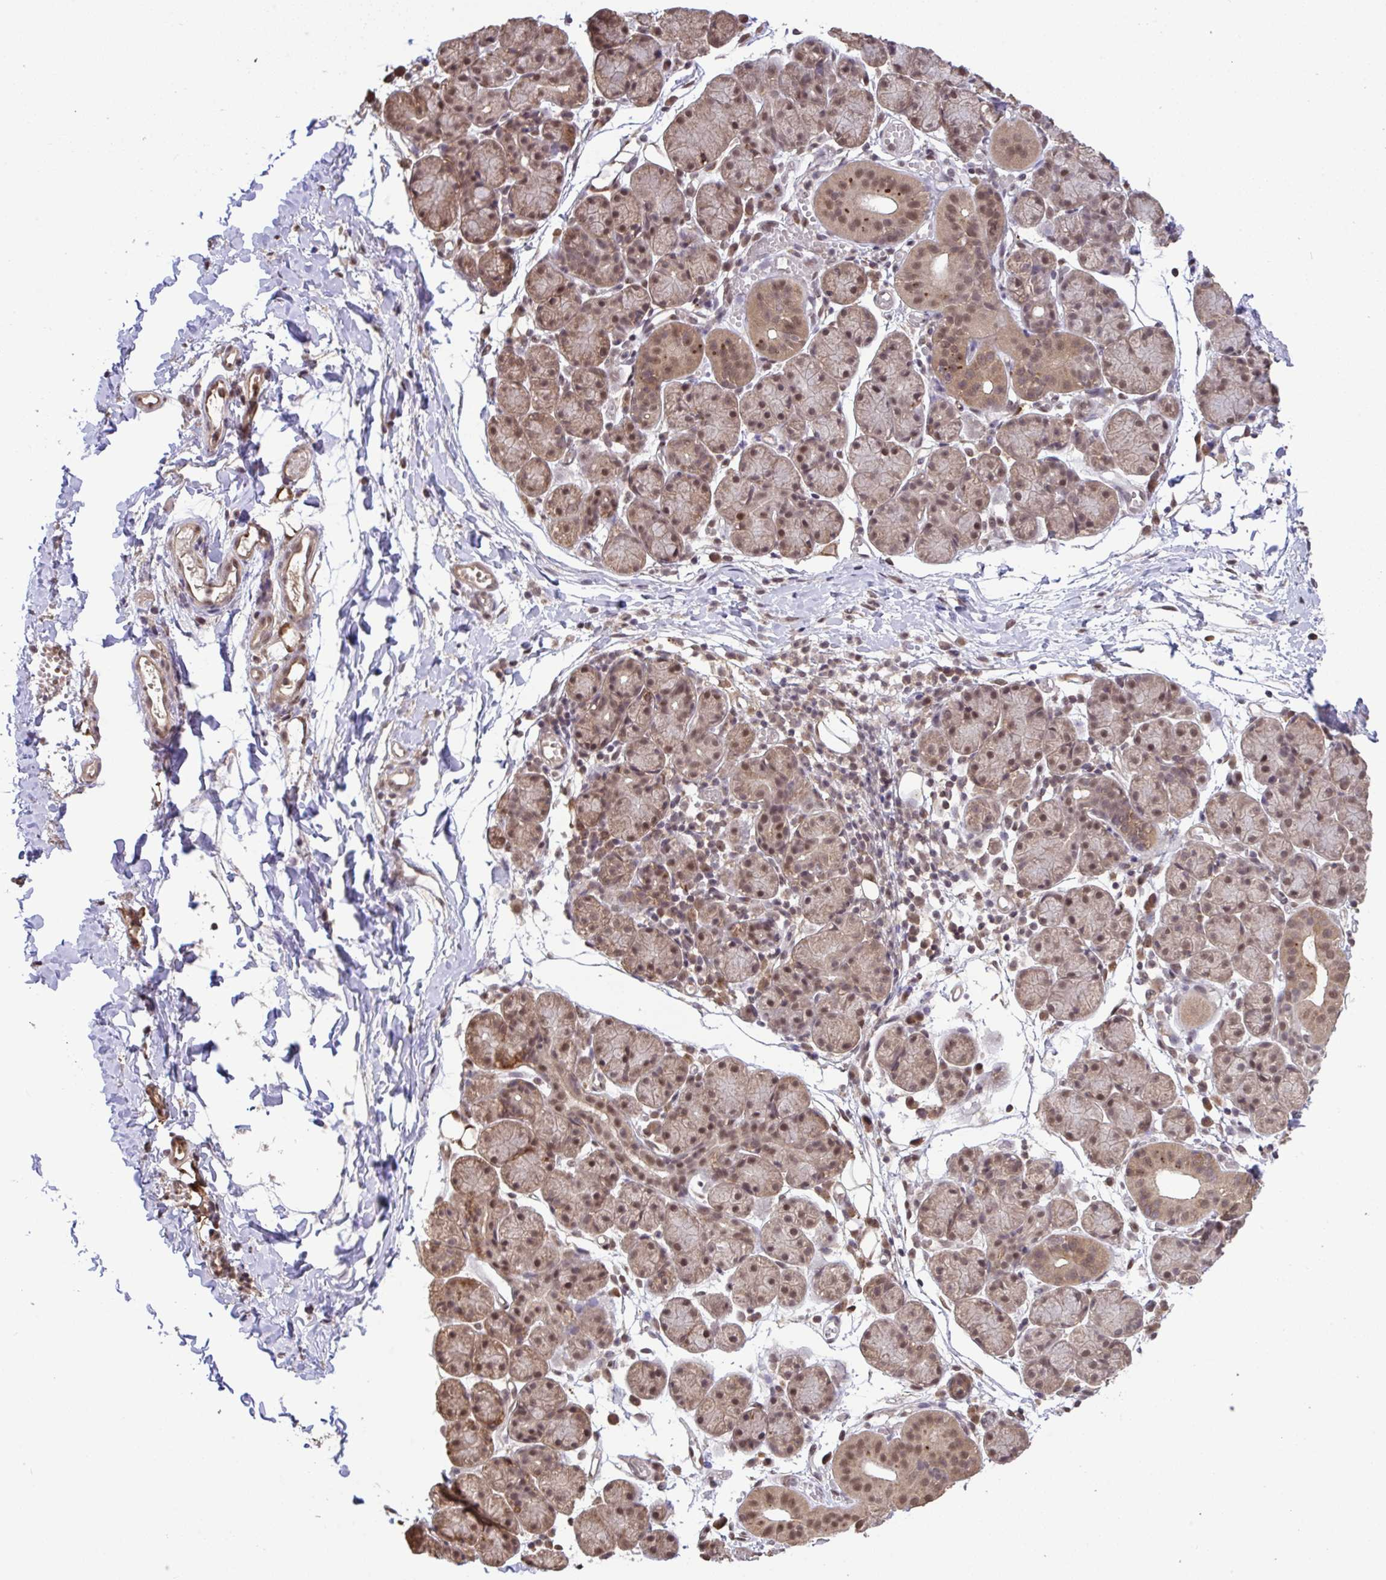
{"staining": {"intensity": "moderate", "quantity": ">75%", "location": "cytoplasmic/membranous,nuclear"}, "tissue": "salivary gland", "cell_type": "Glandular cells", "image_type": "normal", "snomed": [{"axis": "morphology", "description": "Normal tissue, NOS"}, {"axis": "morphology", "description": "Inflammation, NOS"}, {"axis": "topography", "description": "Lymph node"}, {"axis": "topography", "description": "Salivary gland"}], "caption": "Brown immunohistochemical staining in unremarkable human salivary gland shows moderate cytoplasmic/membranous,nuclear staining in about >75% of glandular cells. (Stains: DAB (3,3'-diaminobenzidine) in brown, nuclei in blue, Microscopy: brightfield microscopy at high magnification).", "gene": "C12orf57", "patient": {"sex": "male", "age": 3}}